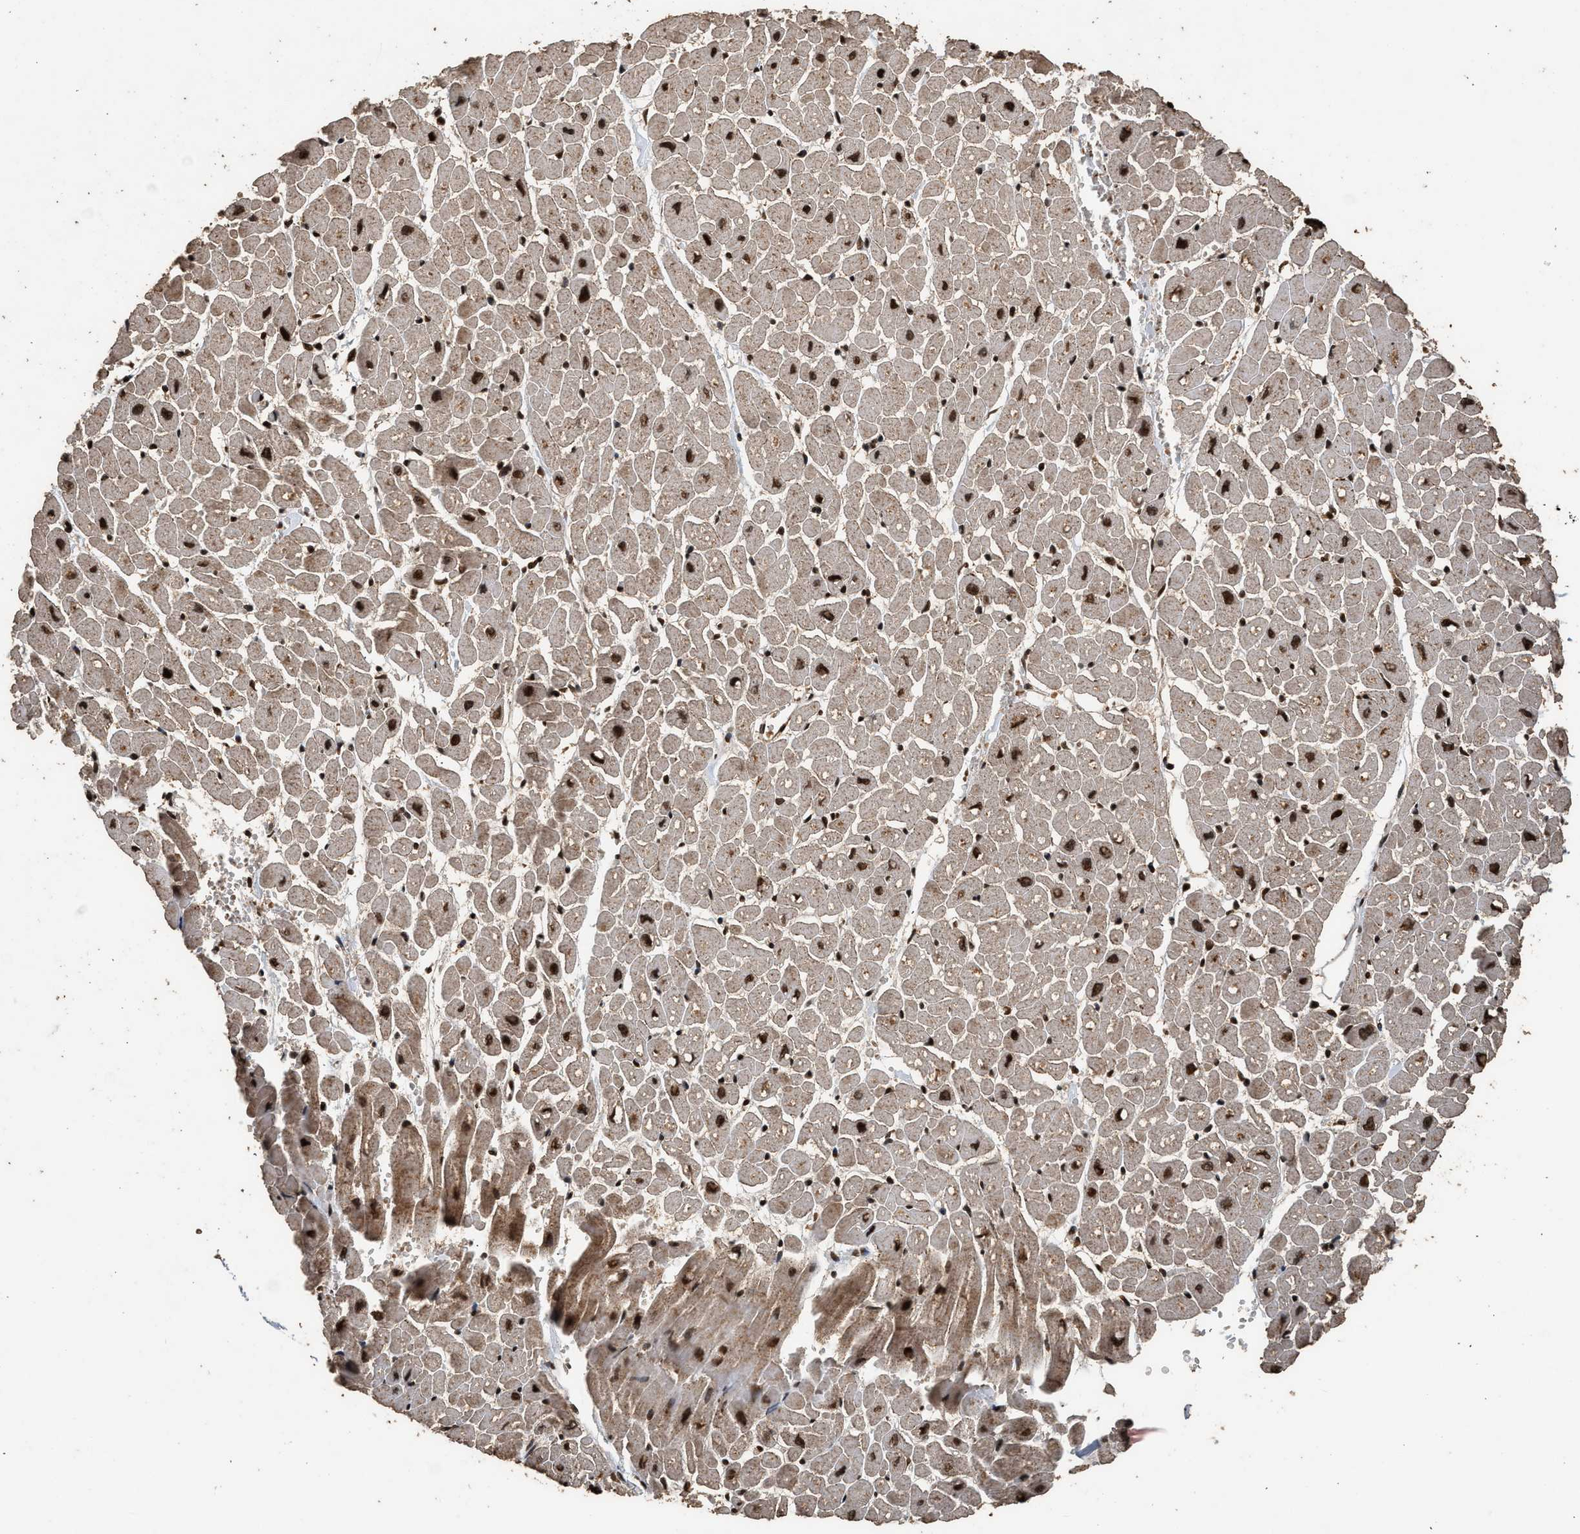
{"staining": {"intensity": "strong", "quantity": ">75%", "location": "cytoplasmic/membranous,nuclear"}, "tissue": "heart muscle", "cell_type": "Cardiomyocytes", "image_type": "normal", "snomed": [{"axis": "morphology", "description": "Normal tissue, NOS"}, {"axis": "topography", "description": "Heart"}], "caption": "Immunohistochemistry (IHC) (DAB) staining of benign heart muscle shows strong cytoplasmic/membranous,nuclear protein staining in about >75% of cardiomyocytes.", "gene": "PPP4R3B", "patient": {"sex": "male", "age": 45}}